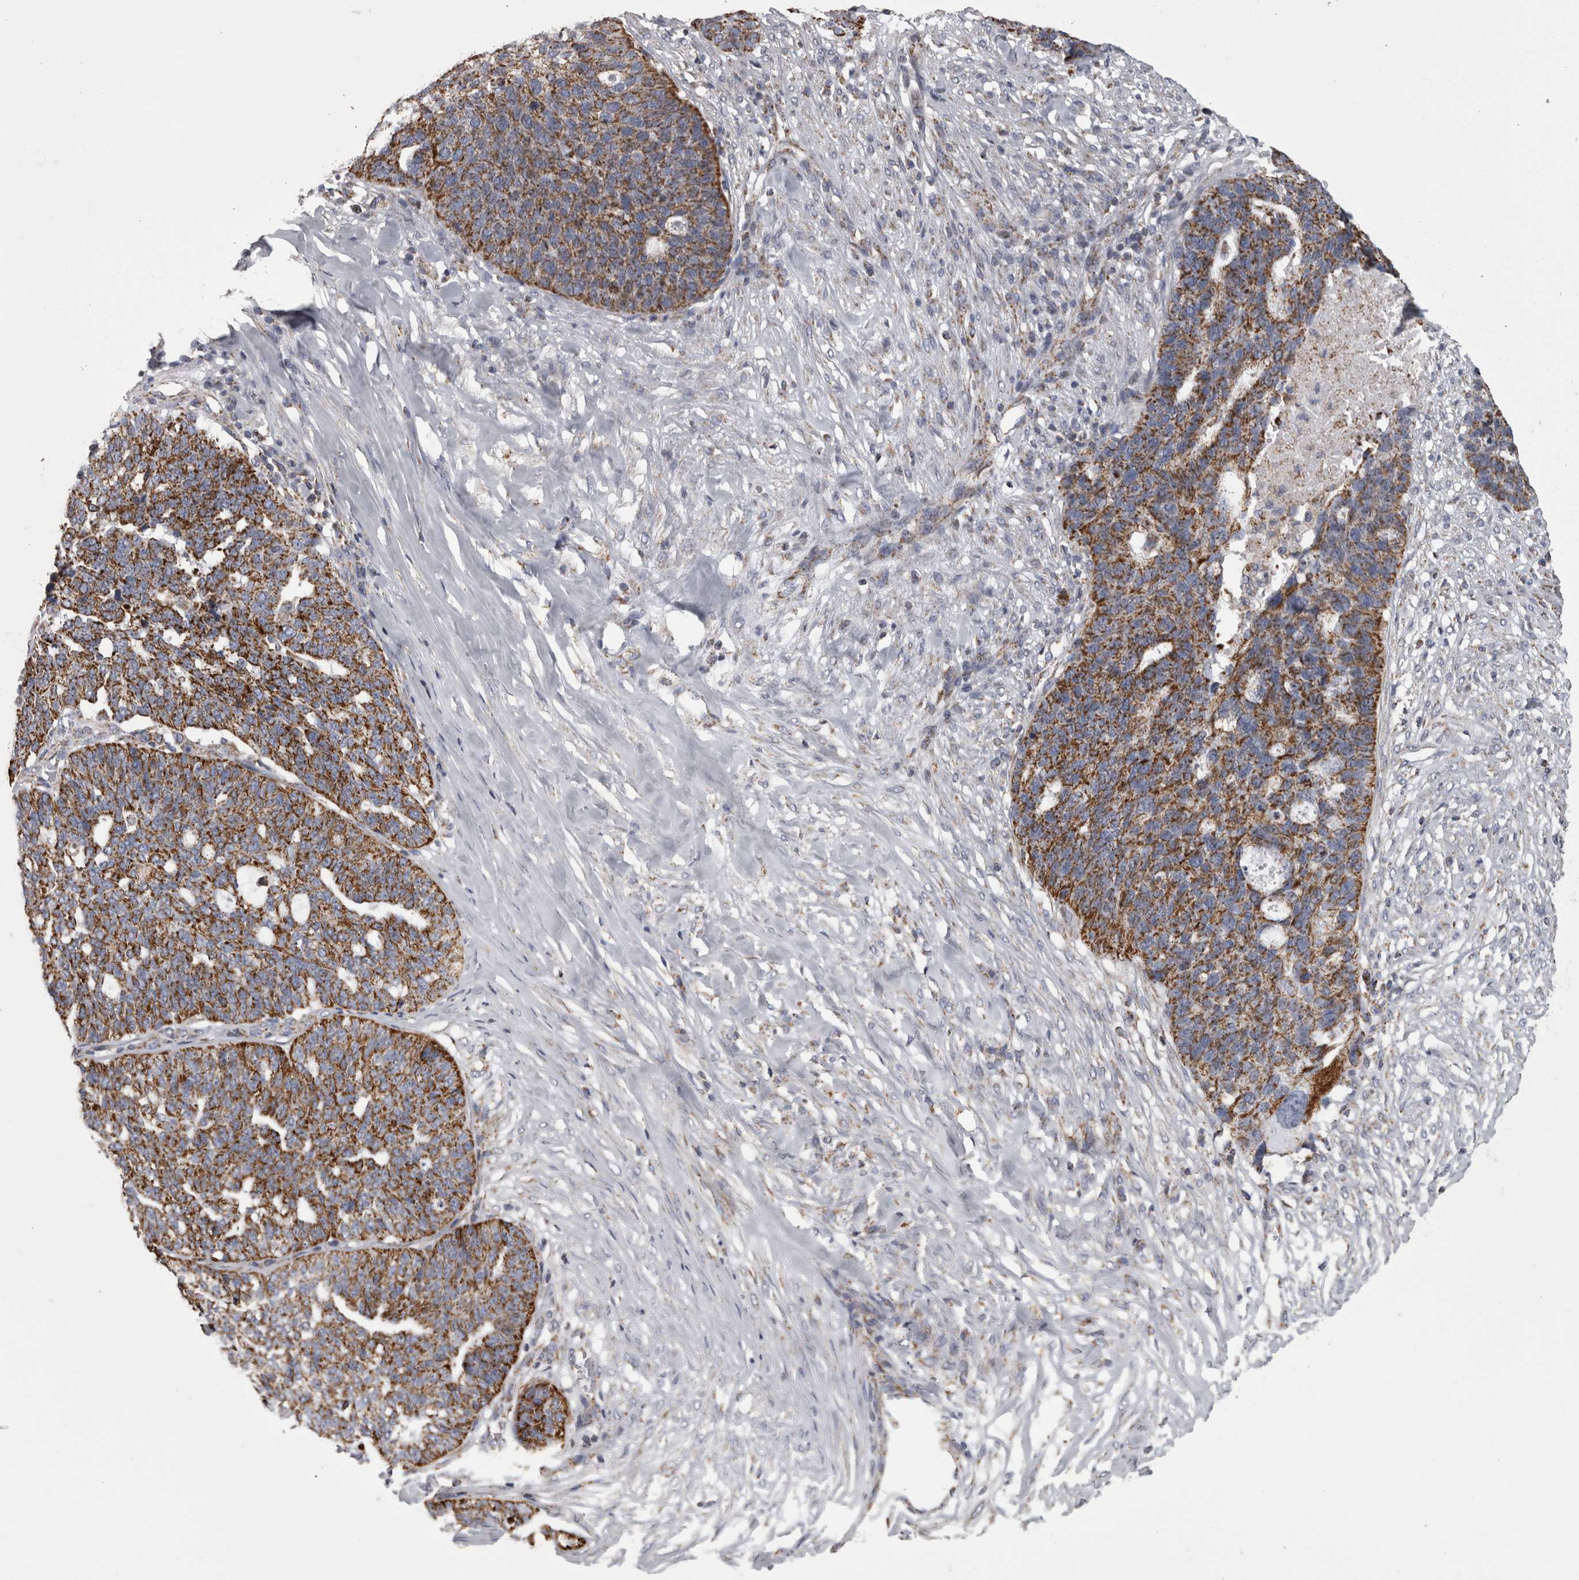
{"staining": {"intensity": "strong", "quantity": ">75%", "location": "cytoplasmic/membranous"}, "tissue": "ovarian cancer", "cell_type": "Tumor cells", "image_type": "cancer", "snomed": [{"axis": "morphology", "description": "Cystadenocarcinoma, serous, NOS"}, {"axis": "topography", "description": "Ovary"}], "caption": "The immunohistochemical stain labels strong cytoplasmic/membranous expression in tumor cells of ovarian cancer (serous cystadenocarcinoma) tissue.", "gene": "MDH2", "patient": {"sex": "female", "age": 59}}